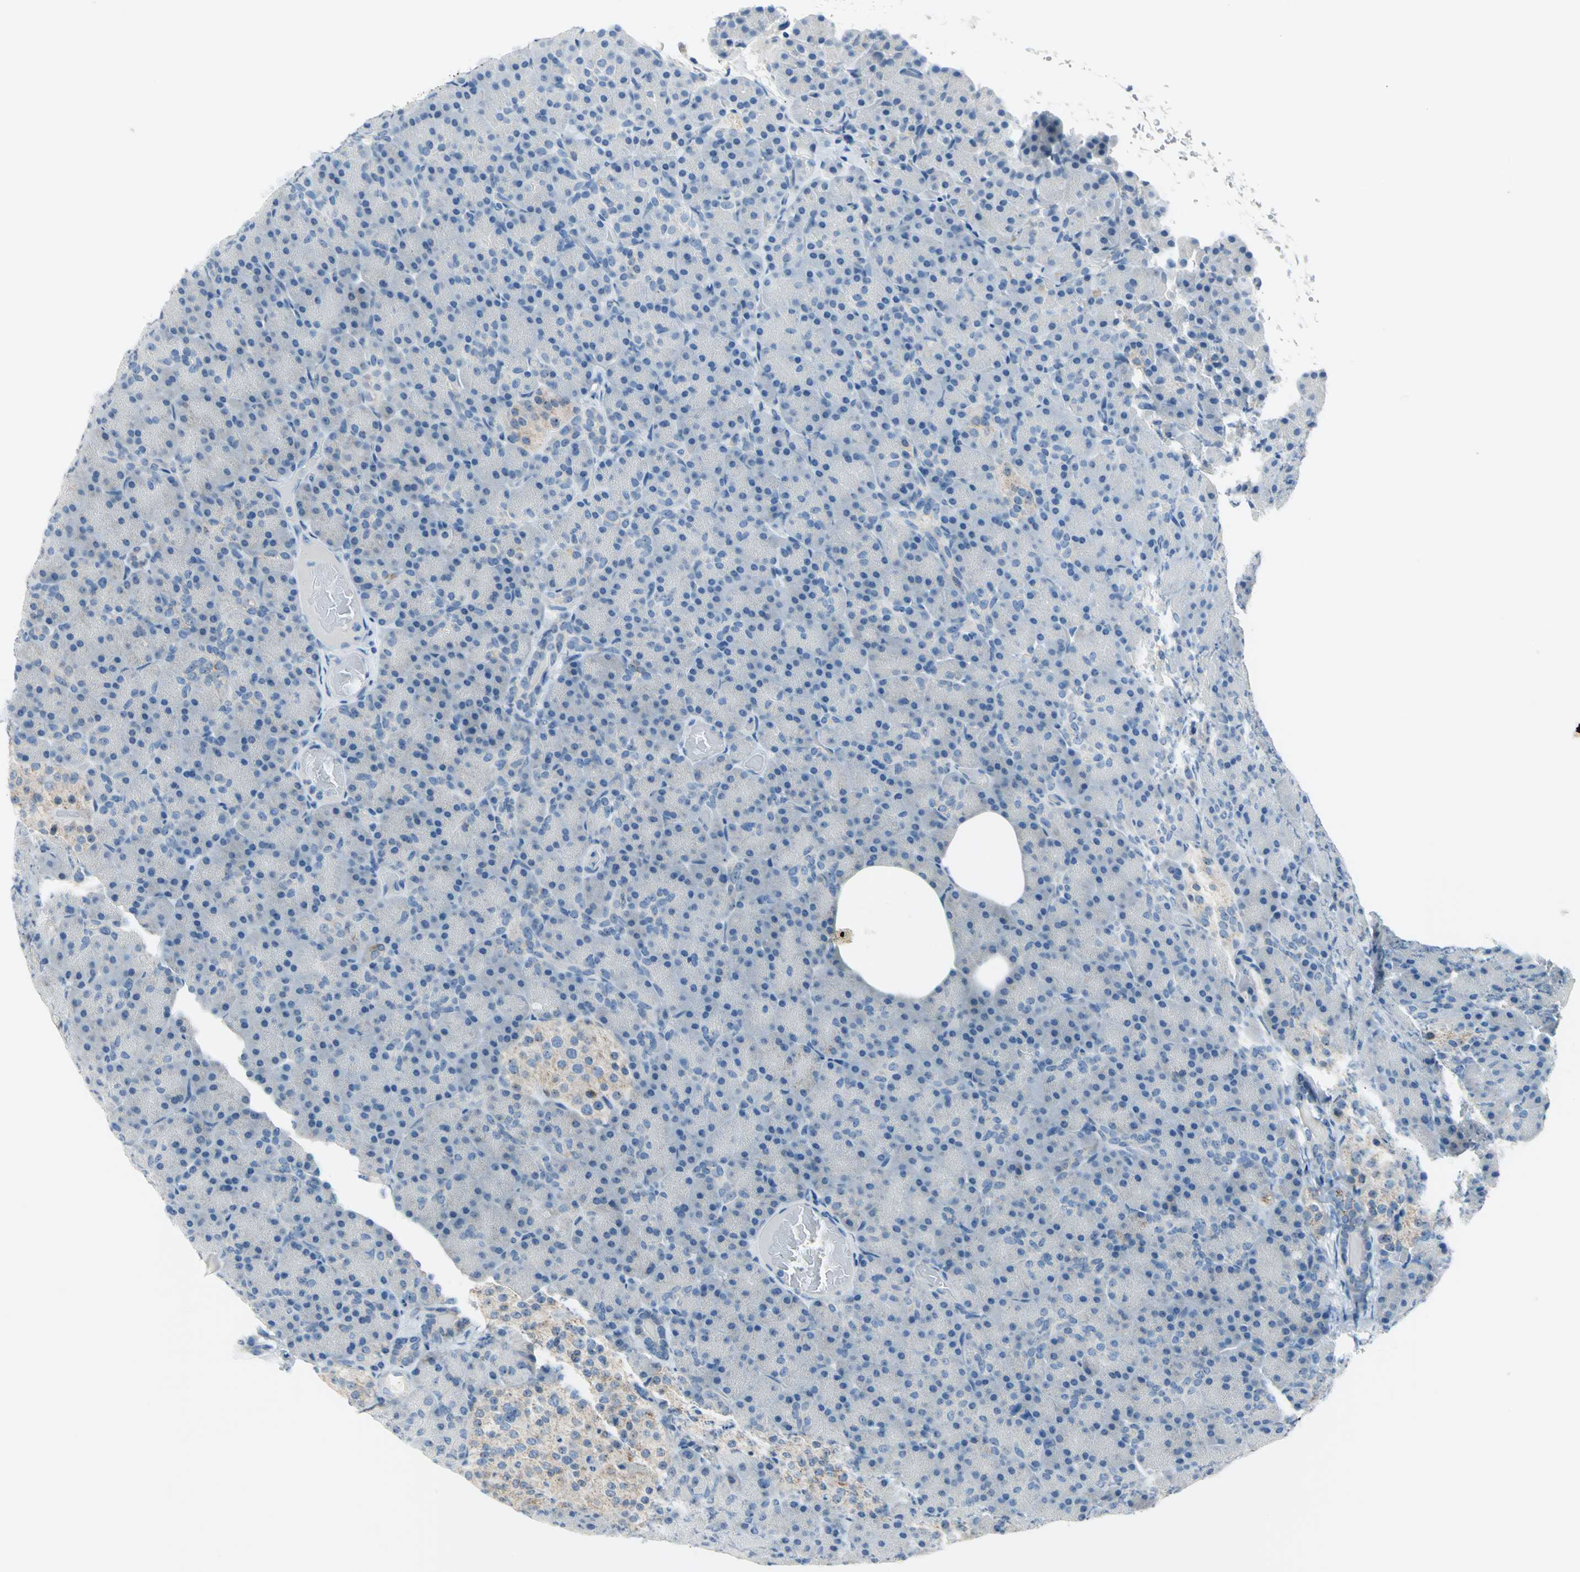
{"staining": {"intensity": "negative", "quantity": "none", "location": "none"}, "tissue": "pancreas", "cell_type": "Exocrine glandular cells", "image_type": "normal", "snomed": [{"axis": "morphology", "description": "Normal tissue, NOS"}, {"axis": "topography", "description": "Pancreas"}], "caption": "Immunohistochemistry photomicrograph of unremarkable pancreas: human pancreas stained with DAB exhibits no significant protein positivity in exocrine glandular cells.", "gene": "MUC4", "patient": {"sex": "female", "age": 43}}